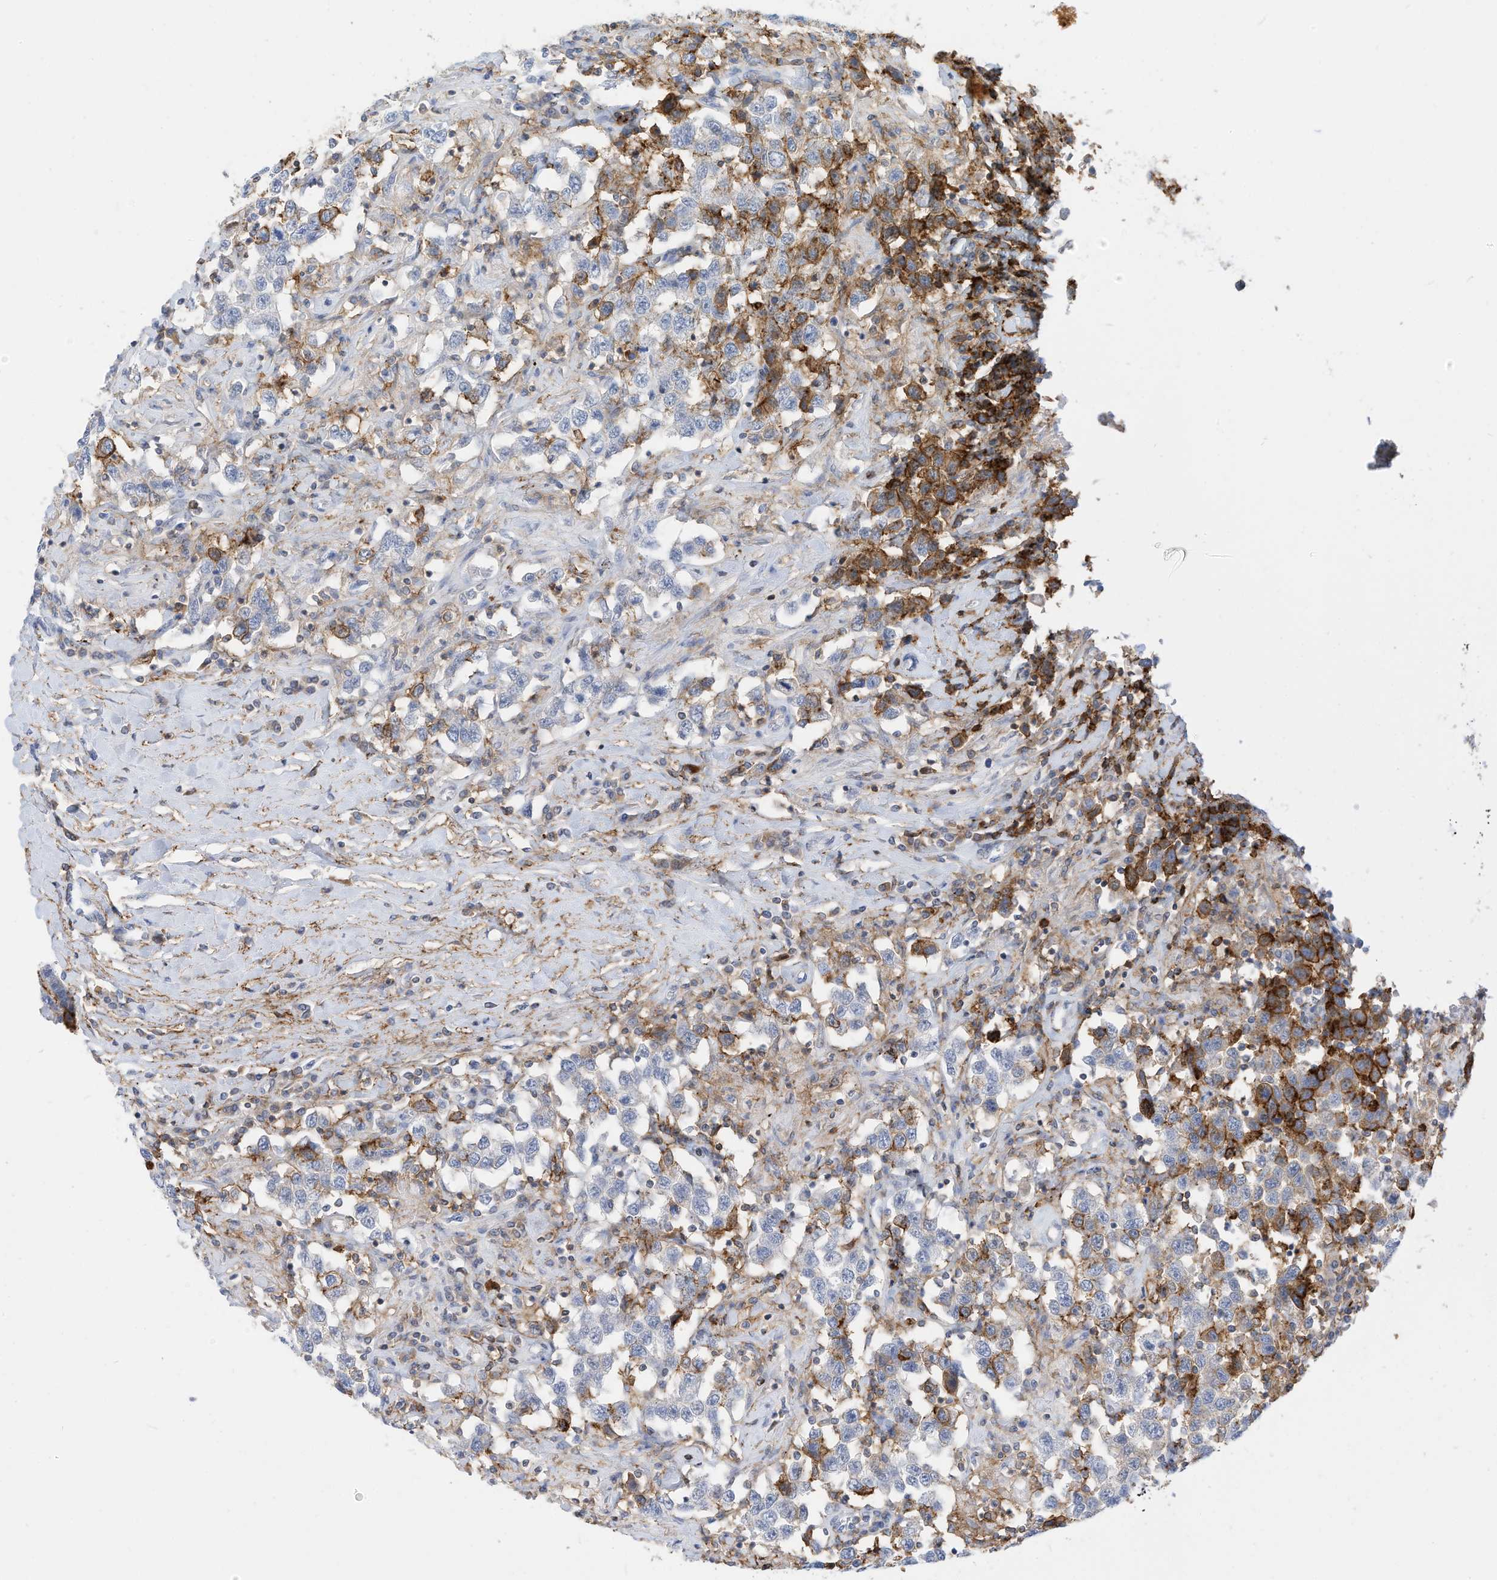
{"staining": {"intensity": "negative", "quantity": "none", "location": "none"}, "tissue": "testis cancer", "cell_type": "Tumor cells", "image_type": "cancer", "snomed": [{"axis": "morphology", "description": "Seminoma, NOS"}, {"axis": "topography", "description": "Testis"}], "caption": "Testis cancer stained for a protein using IHC displays no positivity tumor cells.", "gene": "TXNDC9", "patient": {"sex": "male", "age": 41}}